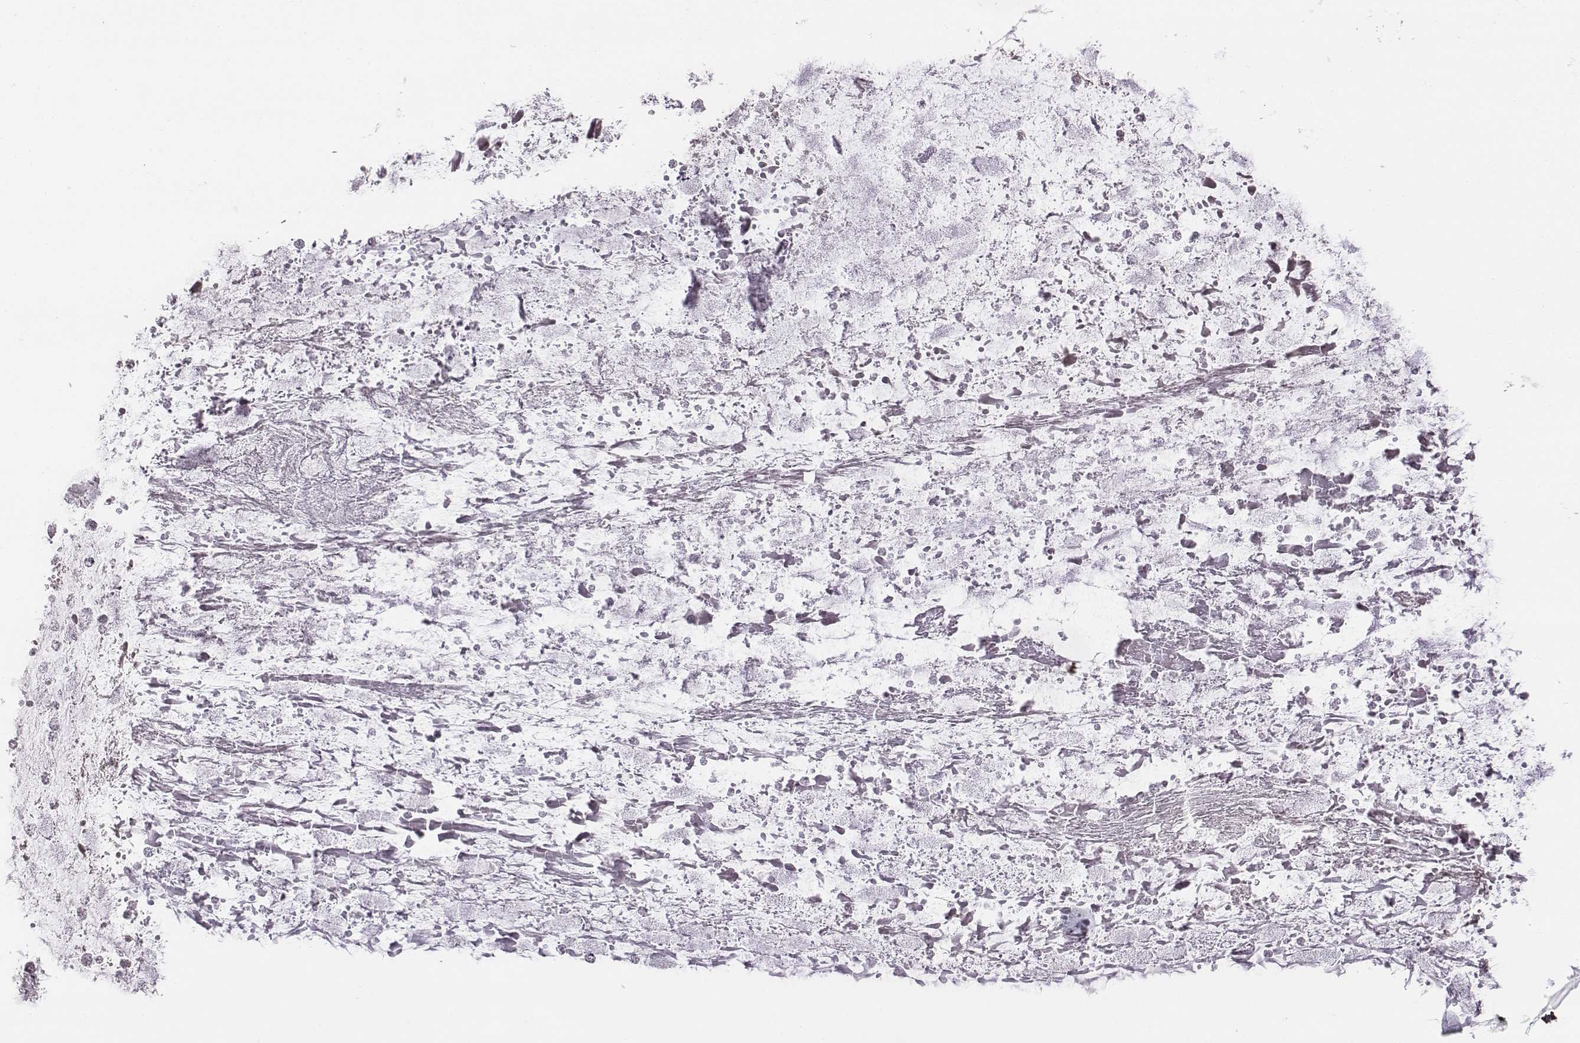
{"staining": {"intensity": "negative", "quantity": "none", "location": "none"}, "tissue": "ovarian cancer", "cell_type": "Tumor cells", "image_type": "cancer", "snomed": [{"axis": "morphology", "description": "Cystadenocarcinoma, mucinous, NOS"}, {"axis": "topography", "description": "Ovary"}], "caption": "Tumor cells are negative for brown protein staining in ovarian cancer.", "gene": "ACOD1", "patient": {"sex": "female", "age": 67}}